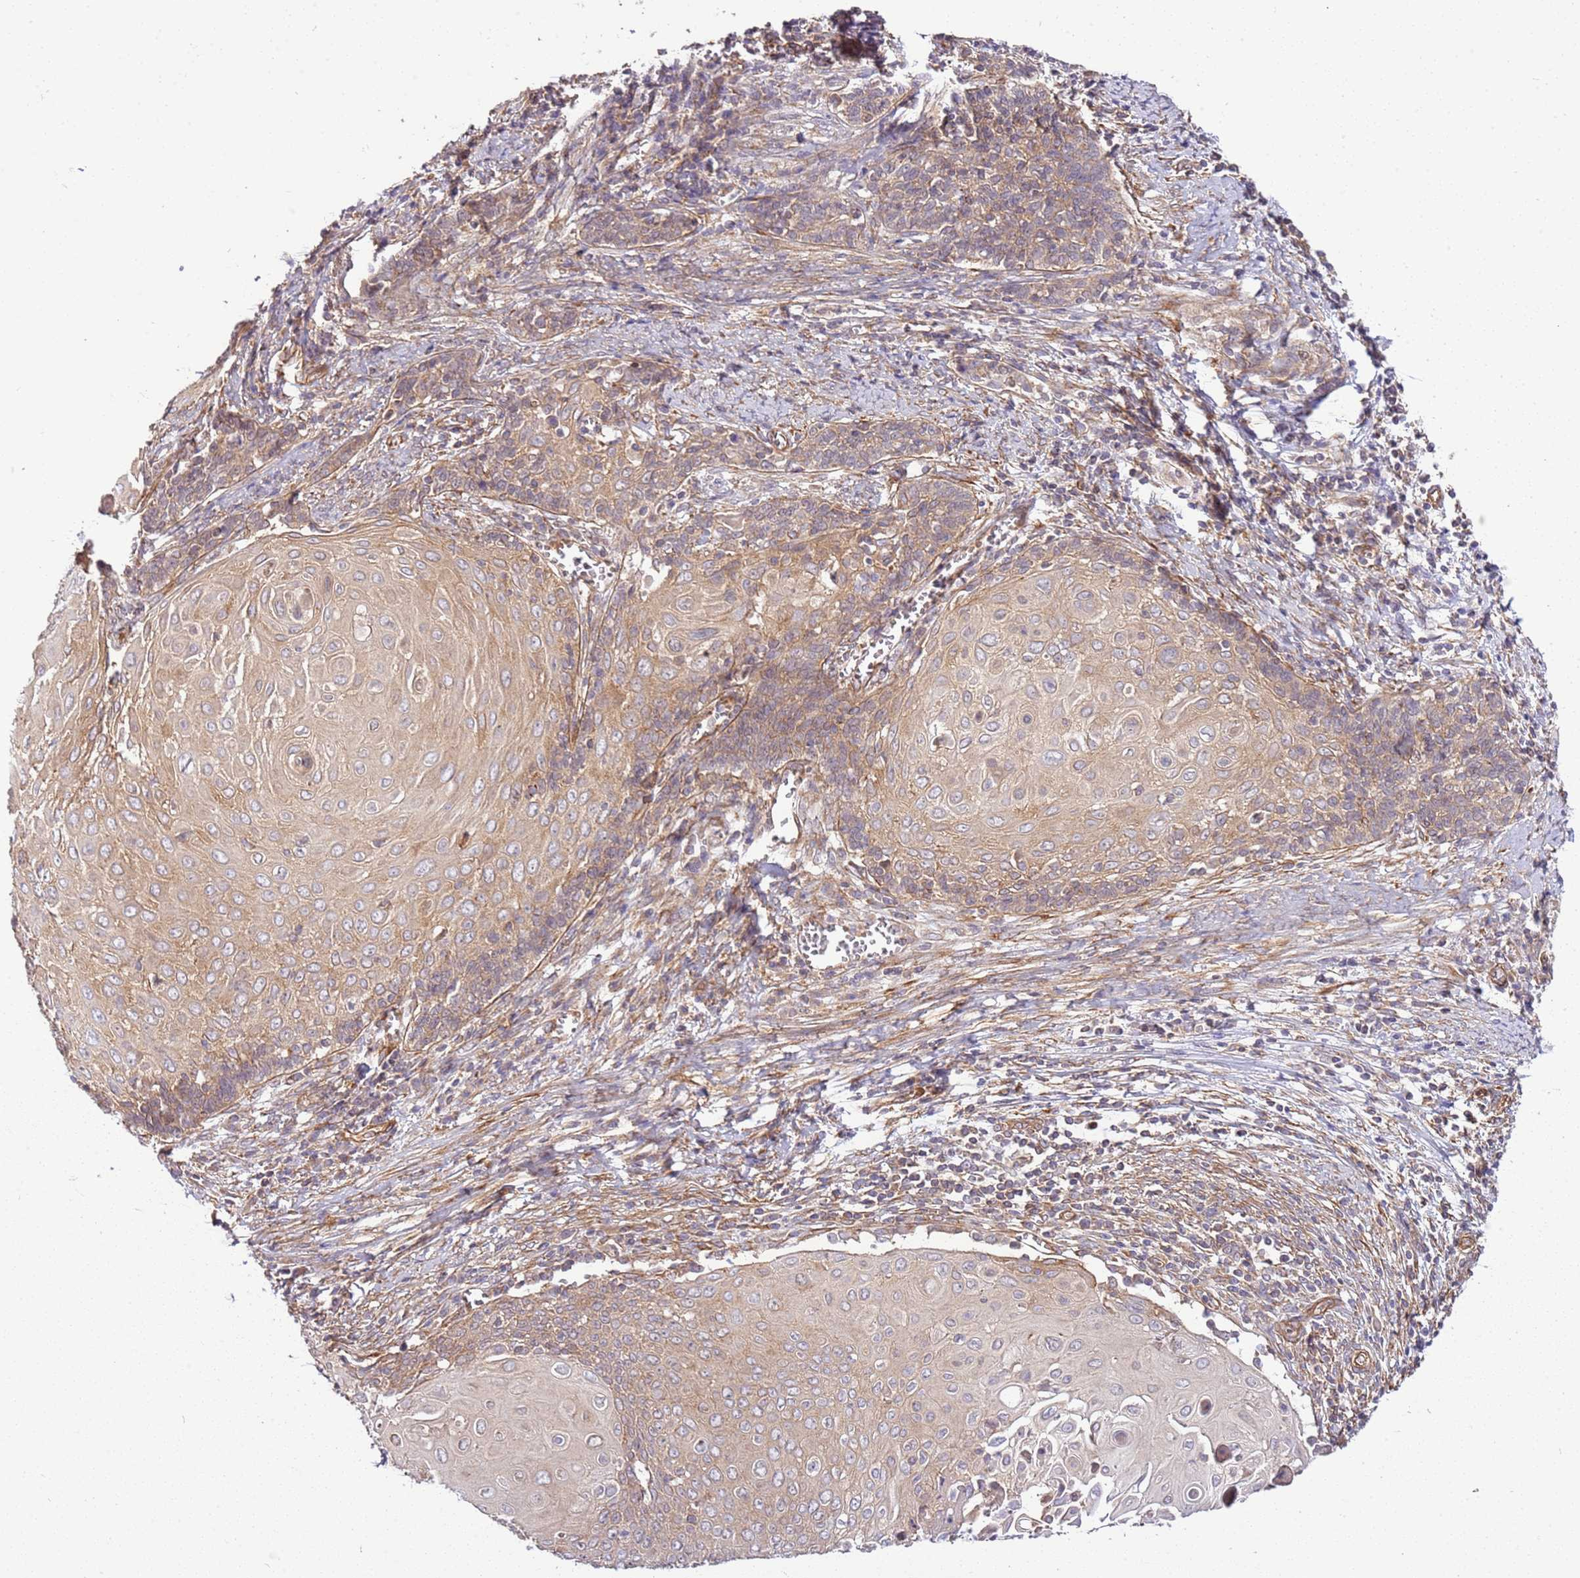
{"staining": {"intensity": "weak", "quantity": "25%-75%", "location": "cytoplasmic/membranous"}, "tissue": "cervical cancer", "cell_type": "Tumor cells", "image_type": "cancer", "snomed": [{"axis": "morphology", "description": "Squamous cell carcinoma, NOS"}, {"axis": "topography", "description": "Cervix"}], "caption": "Immunohistochemistry (IHC) image of human cervical cancer (squamous cell carcinoma) stained for a protein (brown), which demonstrates low levels of weak cytoplasmic/membranous positivity in about 25%-75% of tumor cells.", "gene": "GNL1", "patient": {"sex": "female", "age": 39}}